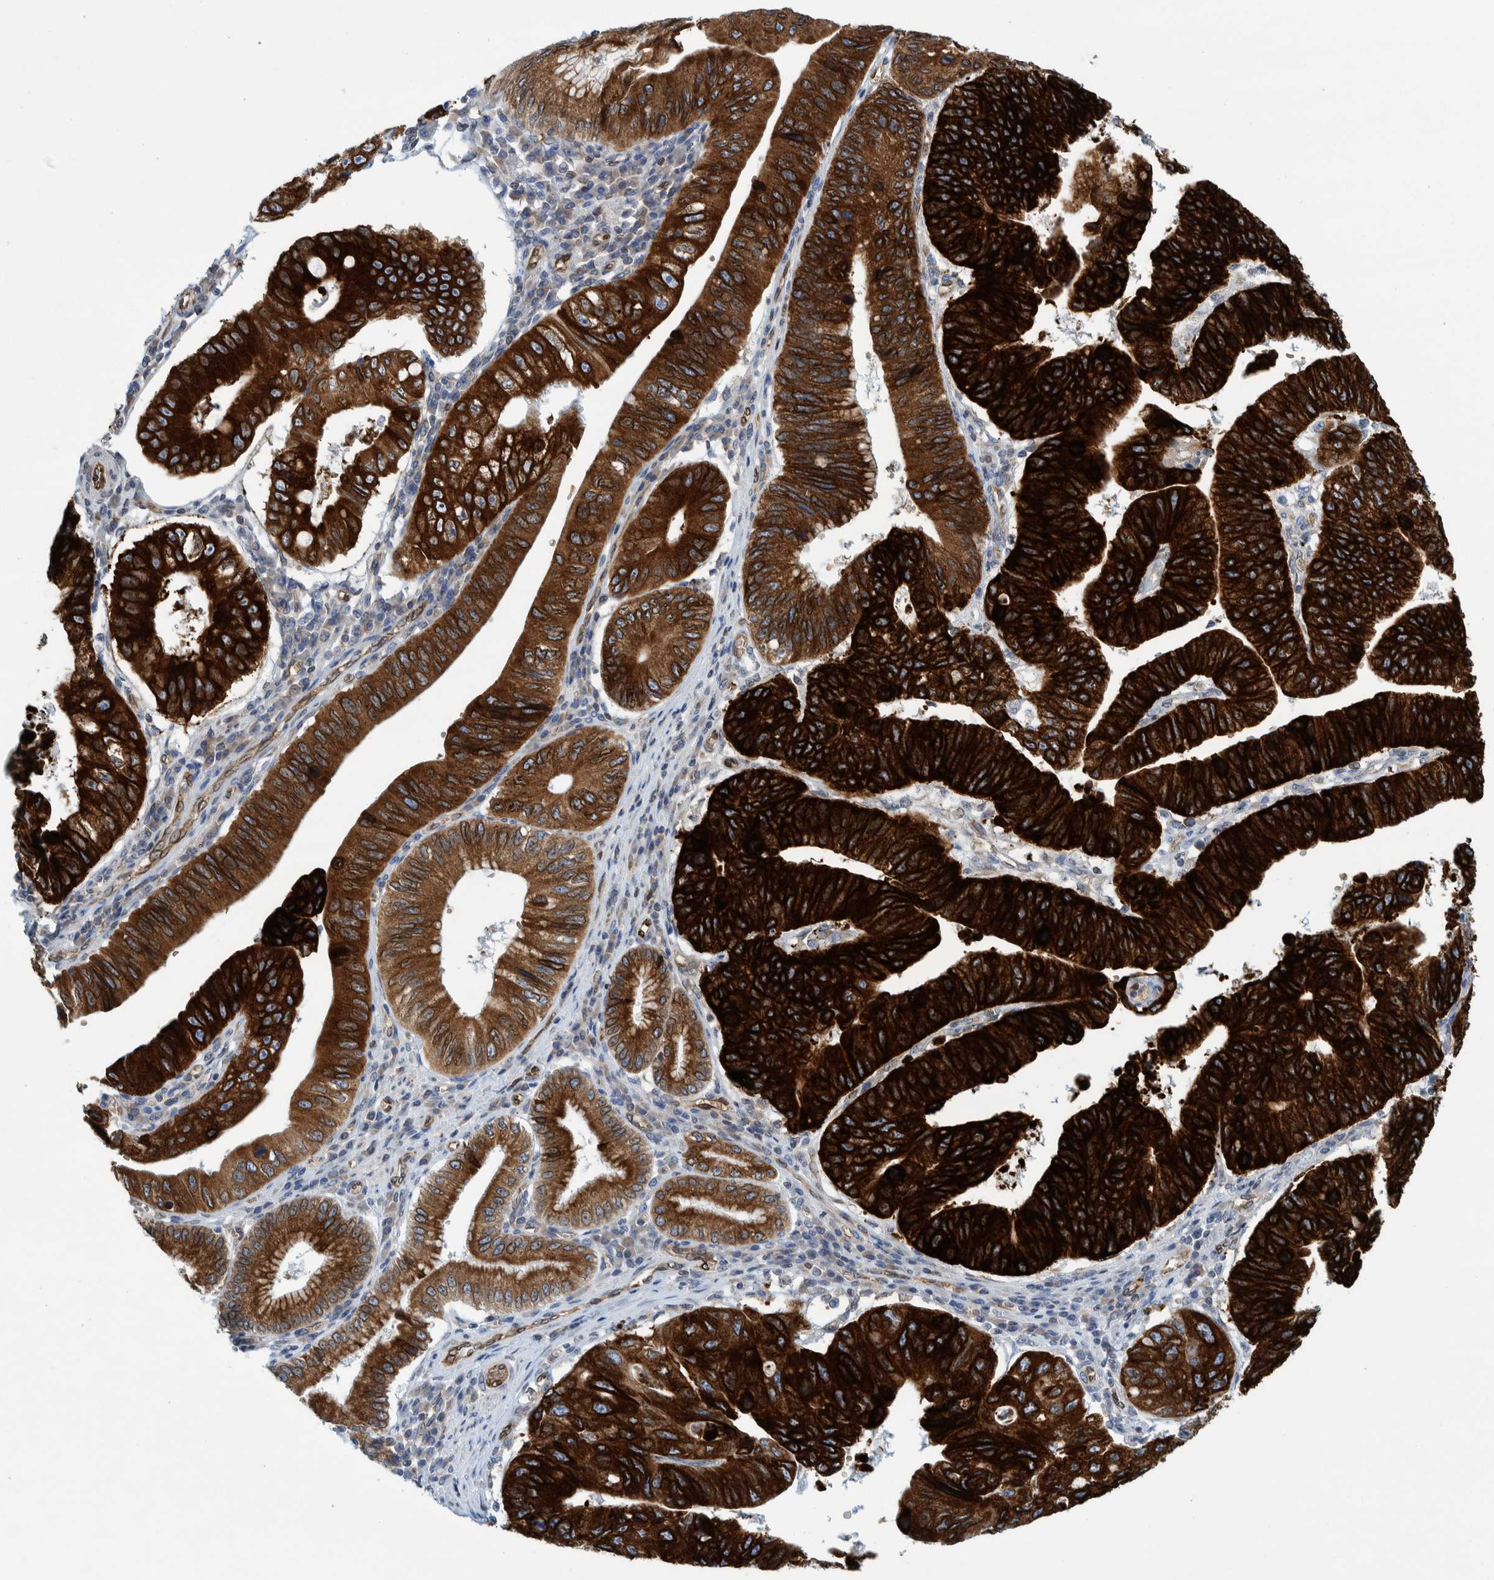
{"staining": {"intensity": "strong", "quantity": ">75%", "location": "cytoplasmic/membranous"}, "tissue": "stomach cancer", "cell_type": "Tumor cells", "image_type": "cancer", "snomed": [{"axis": "morphology", "description": "Adenocarcinoma, NOS"}, {"axis": "topography", "description": "Stomach"}], "caption": "Immunohistochemical staining of human stomach cancer (adenocarcinoma) exhibits strong cytoplasmic/membranous protein expression in approximately >75% of tumor cells.", "gene": "THEM6", "patient": {"sex": "male", "age": 59}}